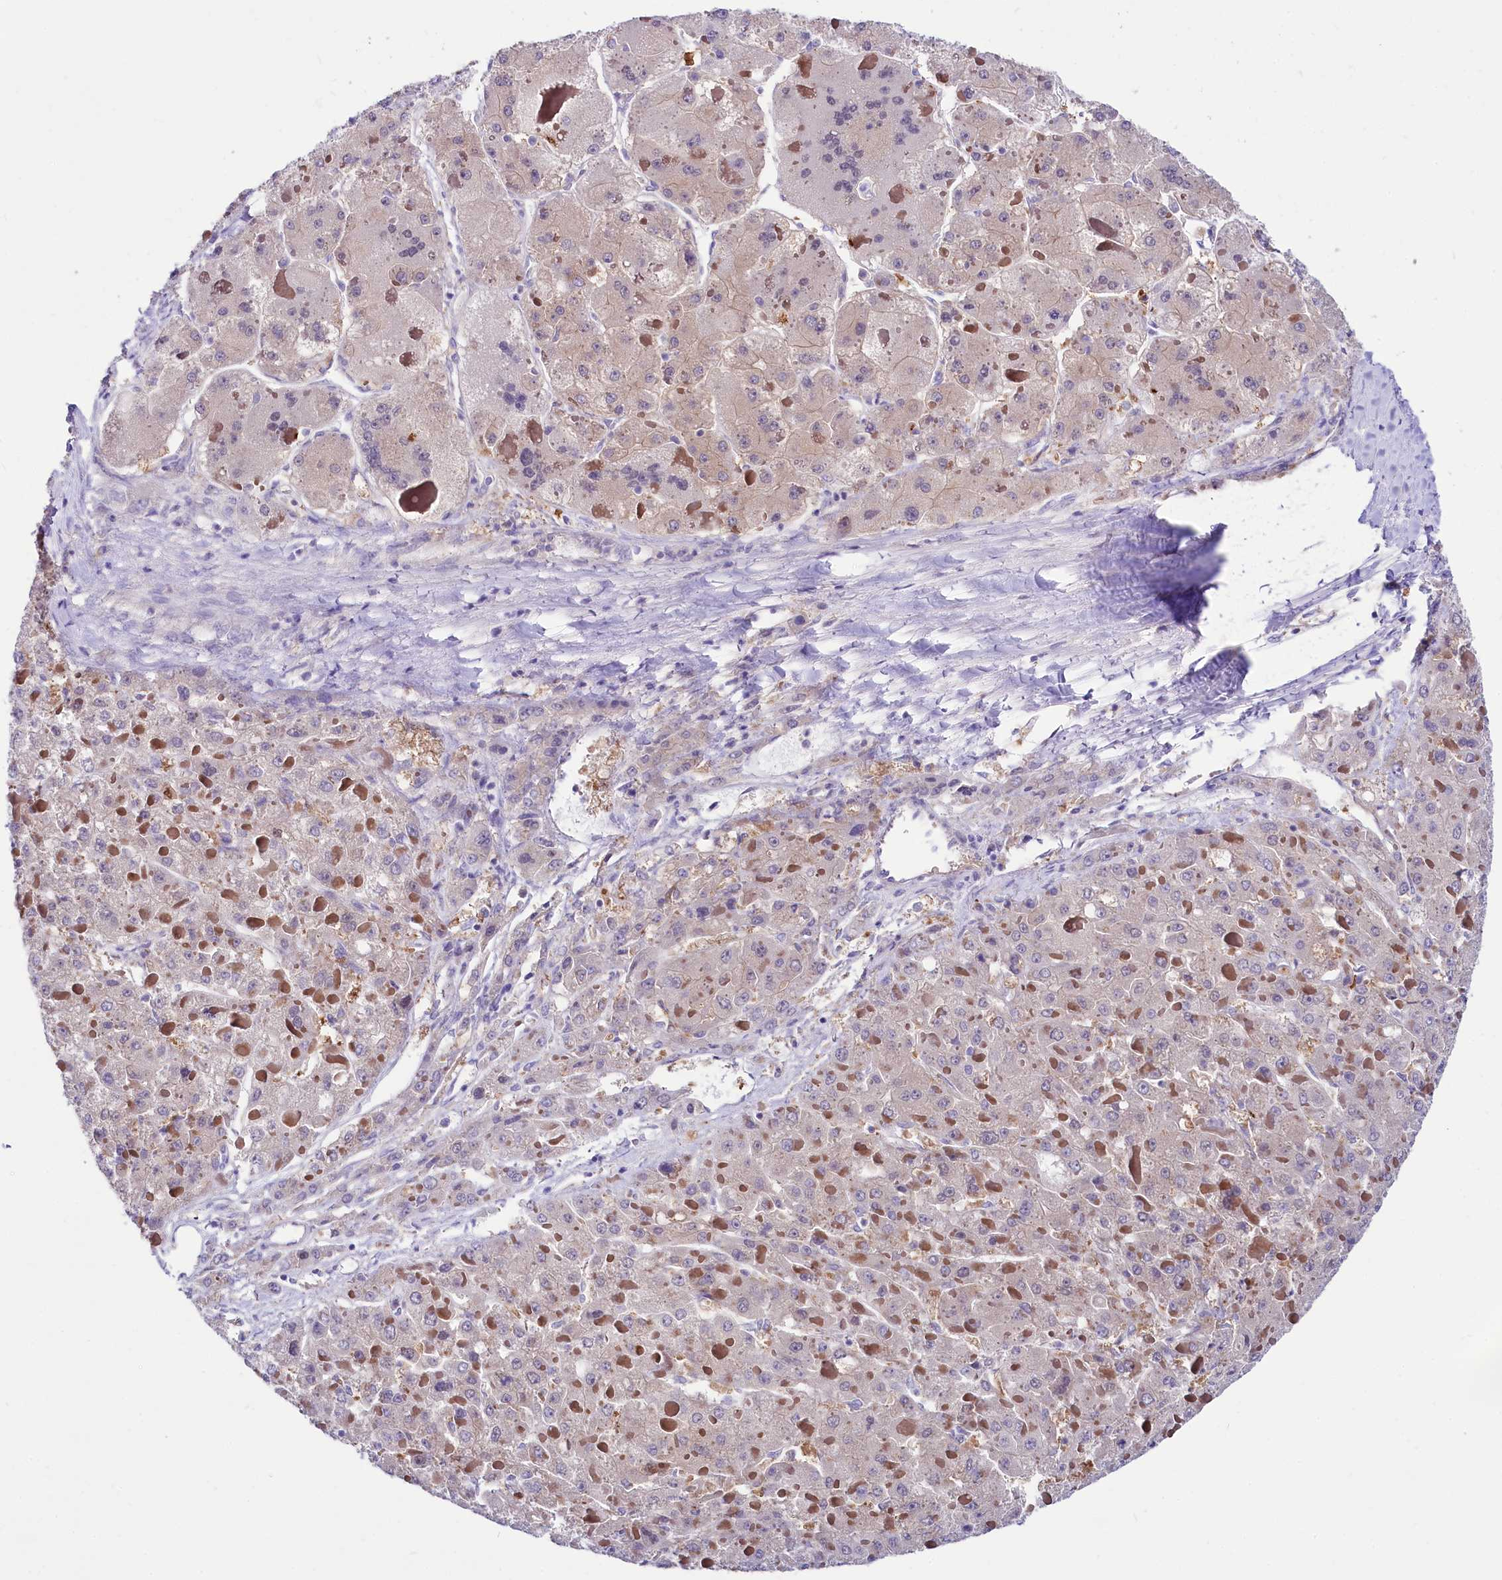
{"staining": {"intensity": "weak", "quantity": "25%-75%", "location": "cytoplasmic/membranous"}, "tissue": "liver cancer", "cell_type": "Tumor cells", "image_type": "cancer", "snomed": [{"axis": "morphology", "description": "Carcinoma, Hepatocellular, NOS"}, {"axis": "topography", "description": "Liver"}], "caption": "Immunohistochemistry (IHC) (DAB (3,3'-diaminobenzidine)) staining of hepatocellular carcinoma (liver) reveals weak cytoplasmic/membranous protein expression in approximately 25%-75% of tumor cells.", "gene": "ABHD5", "patient": {"sex": "female", "age": 73}}